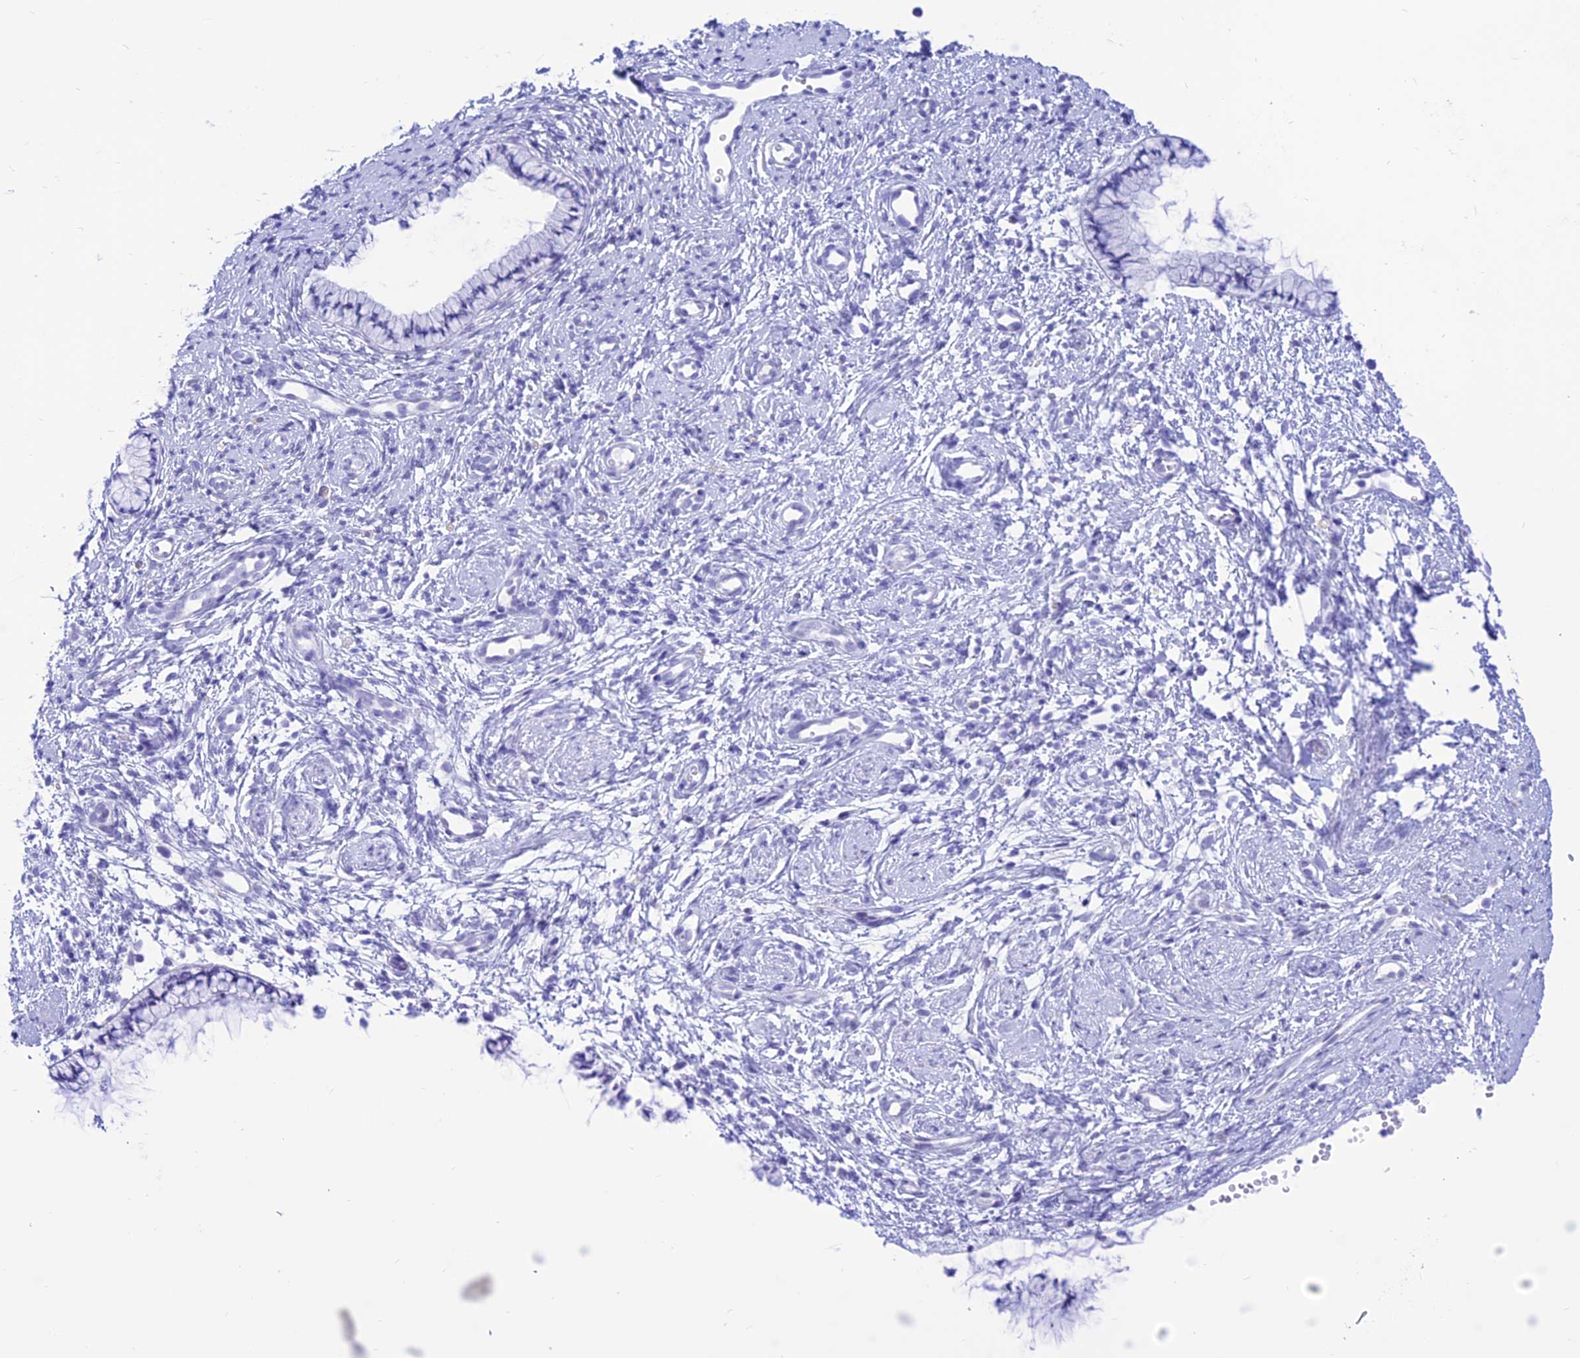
{"staining": {"intensity": "negative", "quantity": "none", "location": "none"}, "tissue": "cervix", "cell_type": "Glandular cells", "image_type": "normal", "snomed": [{"axis": "morphology", "description": "Normal tissue, NOS"}, {"axis": "topography", "description": "Cervix"}], "caption": "Immunohistochemistry (IHC) image of unremarkable human cervix stained for a protein (brown), which demonstrates no expression in glandular cells.", "gene": "PRNP", "patient": {"sex": "female", "age": 57}}